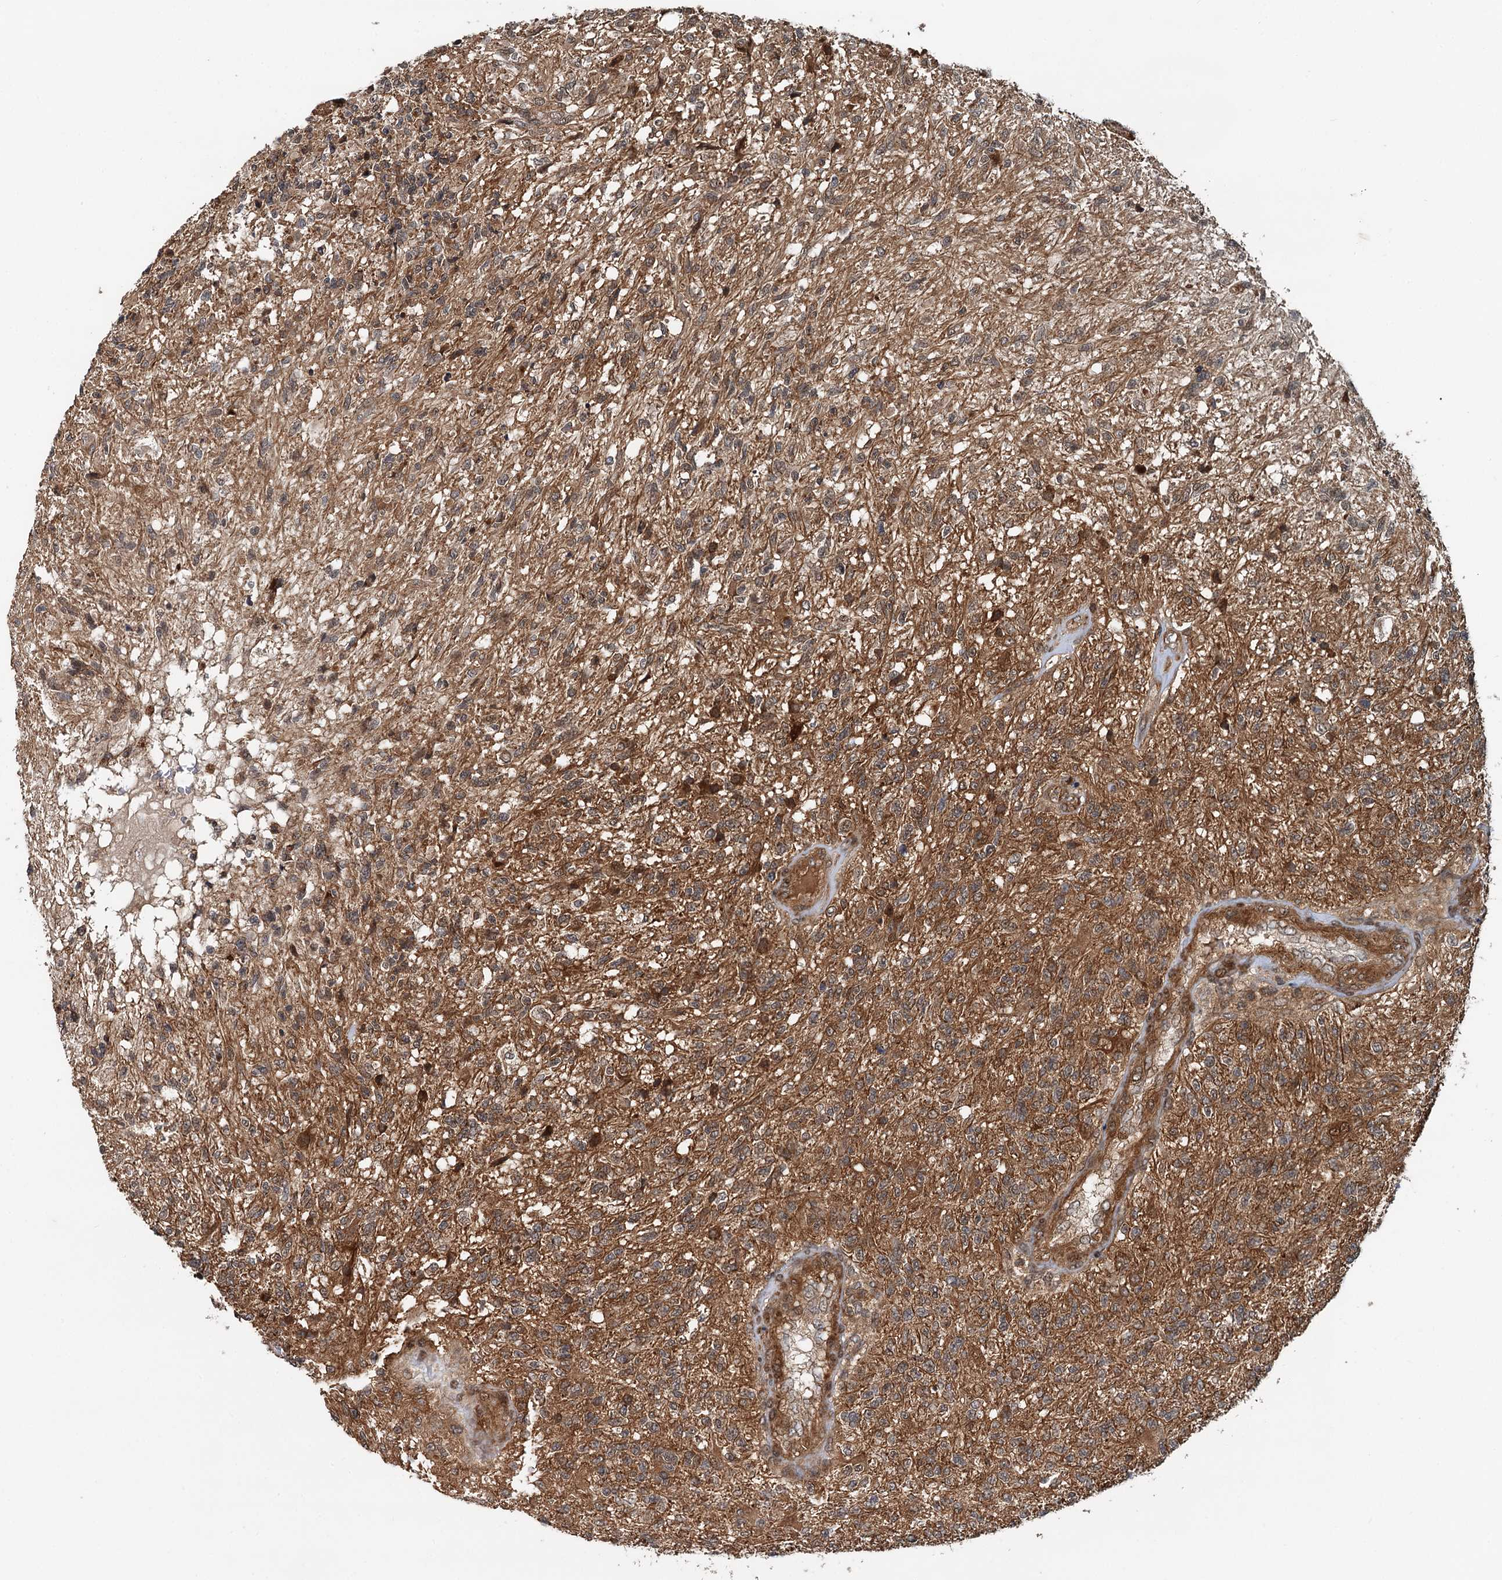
{"staining": {"intensity": "moderate", "quantity": ">75%", "location": "cytoplasmic/membranous"}, "tissue": "glioma", "cell_type": "Tumor cells", "image_type": "cancer", "snomed": [{"axis": "morphology", "description": "Glioma, malignant, High grade"}, {"axis": "topography", "description": "Brain"}], "caption": "Immunohistochemical staining of human malignant glioma (high-grade) demonstrates medium levels of moderate cytoplasmic/membranous protein staining in approximately >75% of tumor cells.", "gene": "STUB1", "patient": {"sex": "male", "age": 56}}